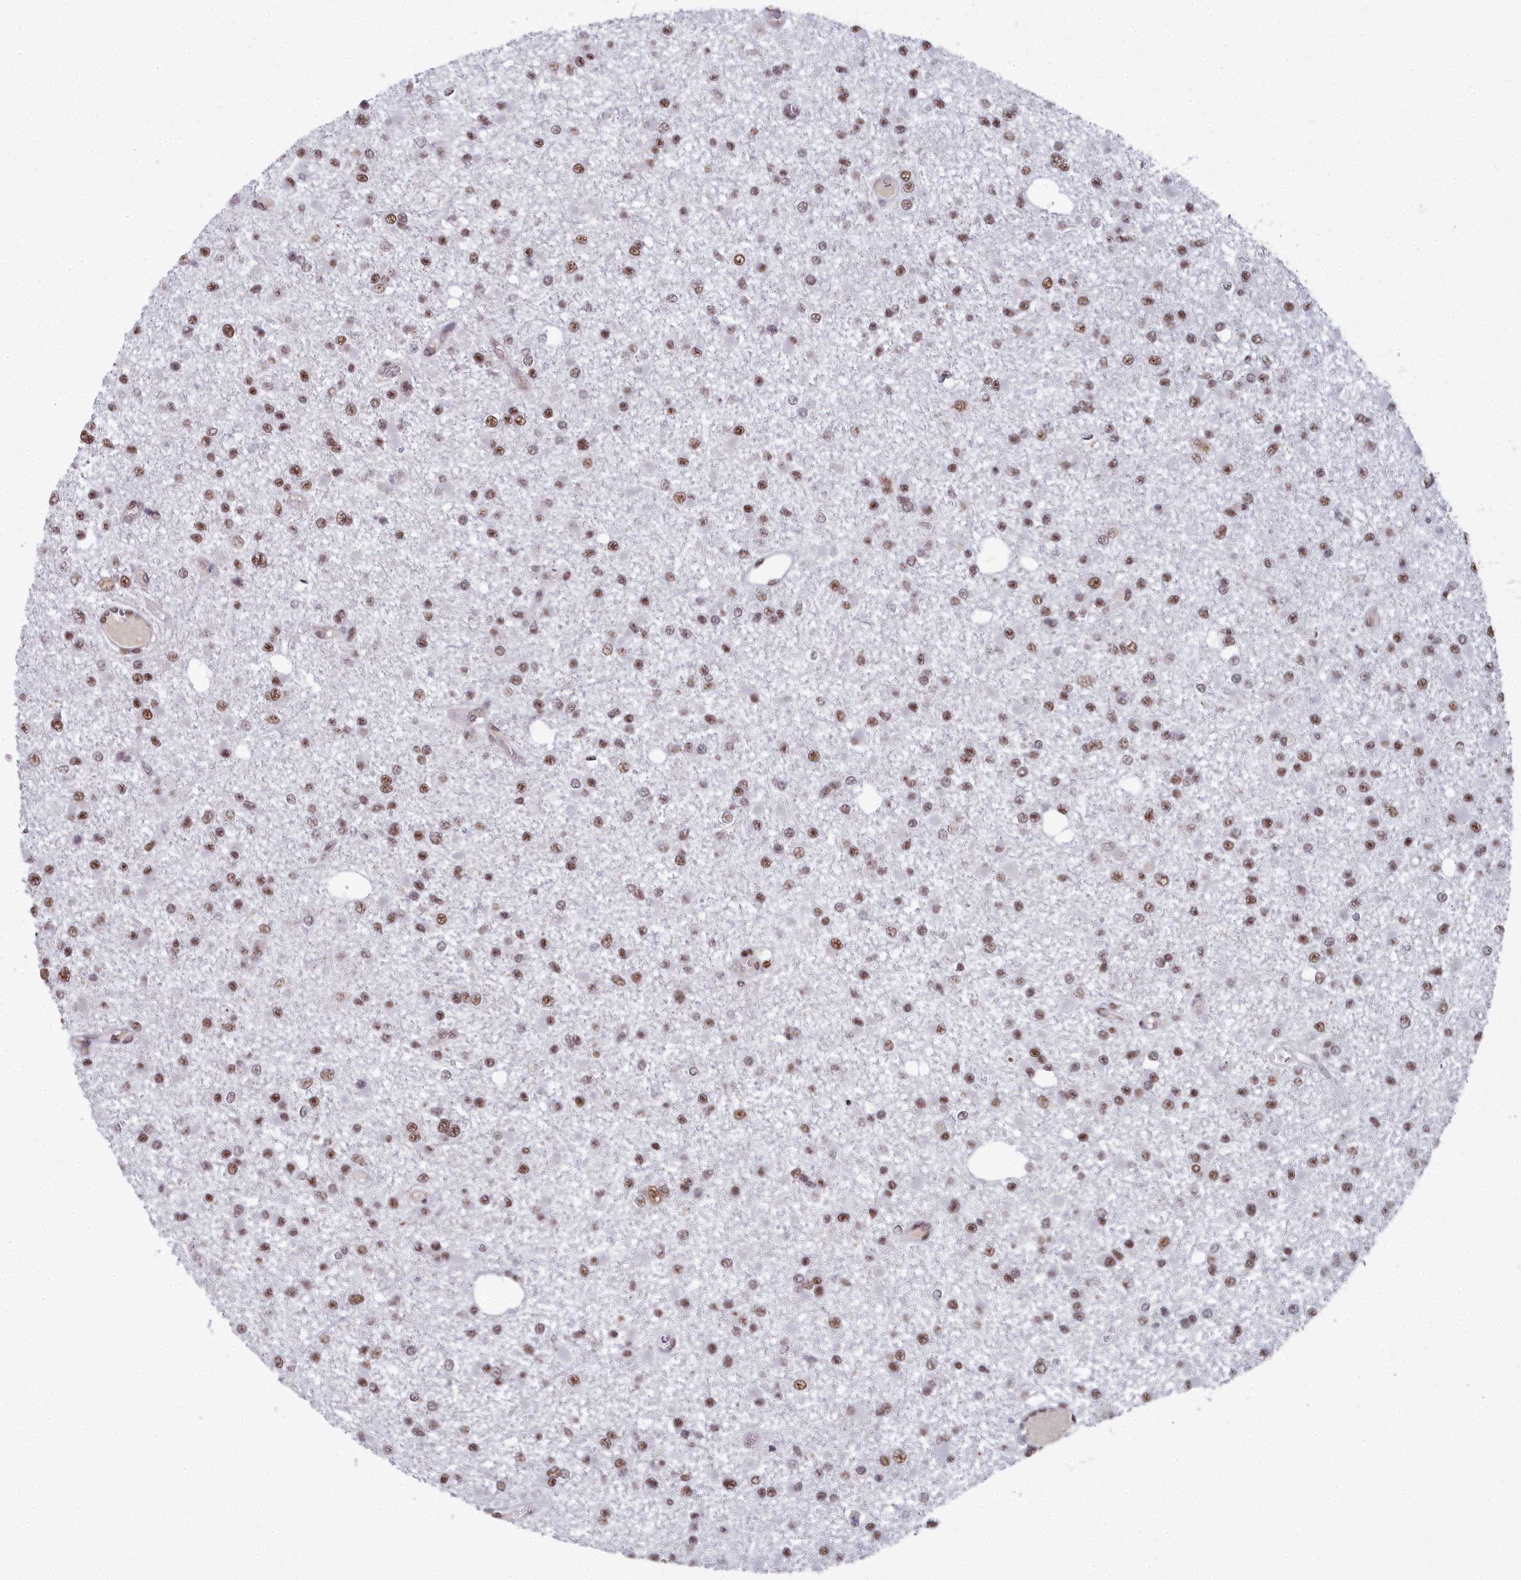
{"staining": {"intensity": "moderate", "quantity": ">75%", "location": "nuclear"}, "tissue": "glioma", "cell_type": "Tumor cells", "image_type": "cancer", "snomed": [{"axis": "morphology", "description": "Glioma, malignant, Low grade"}, {"axis": "topography", "description": "Brain"}], "caption": "Glioma stained for a protein shows moderate nuclear positivity in tumor cells.", "gene": "SF3B3", "patient": {"sex": "female", "age": 22}}